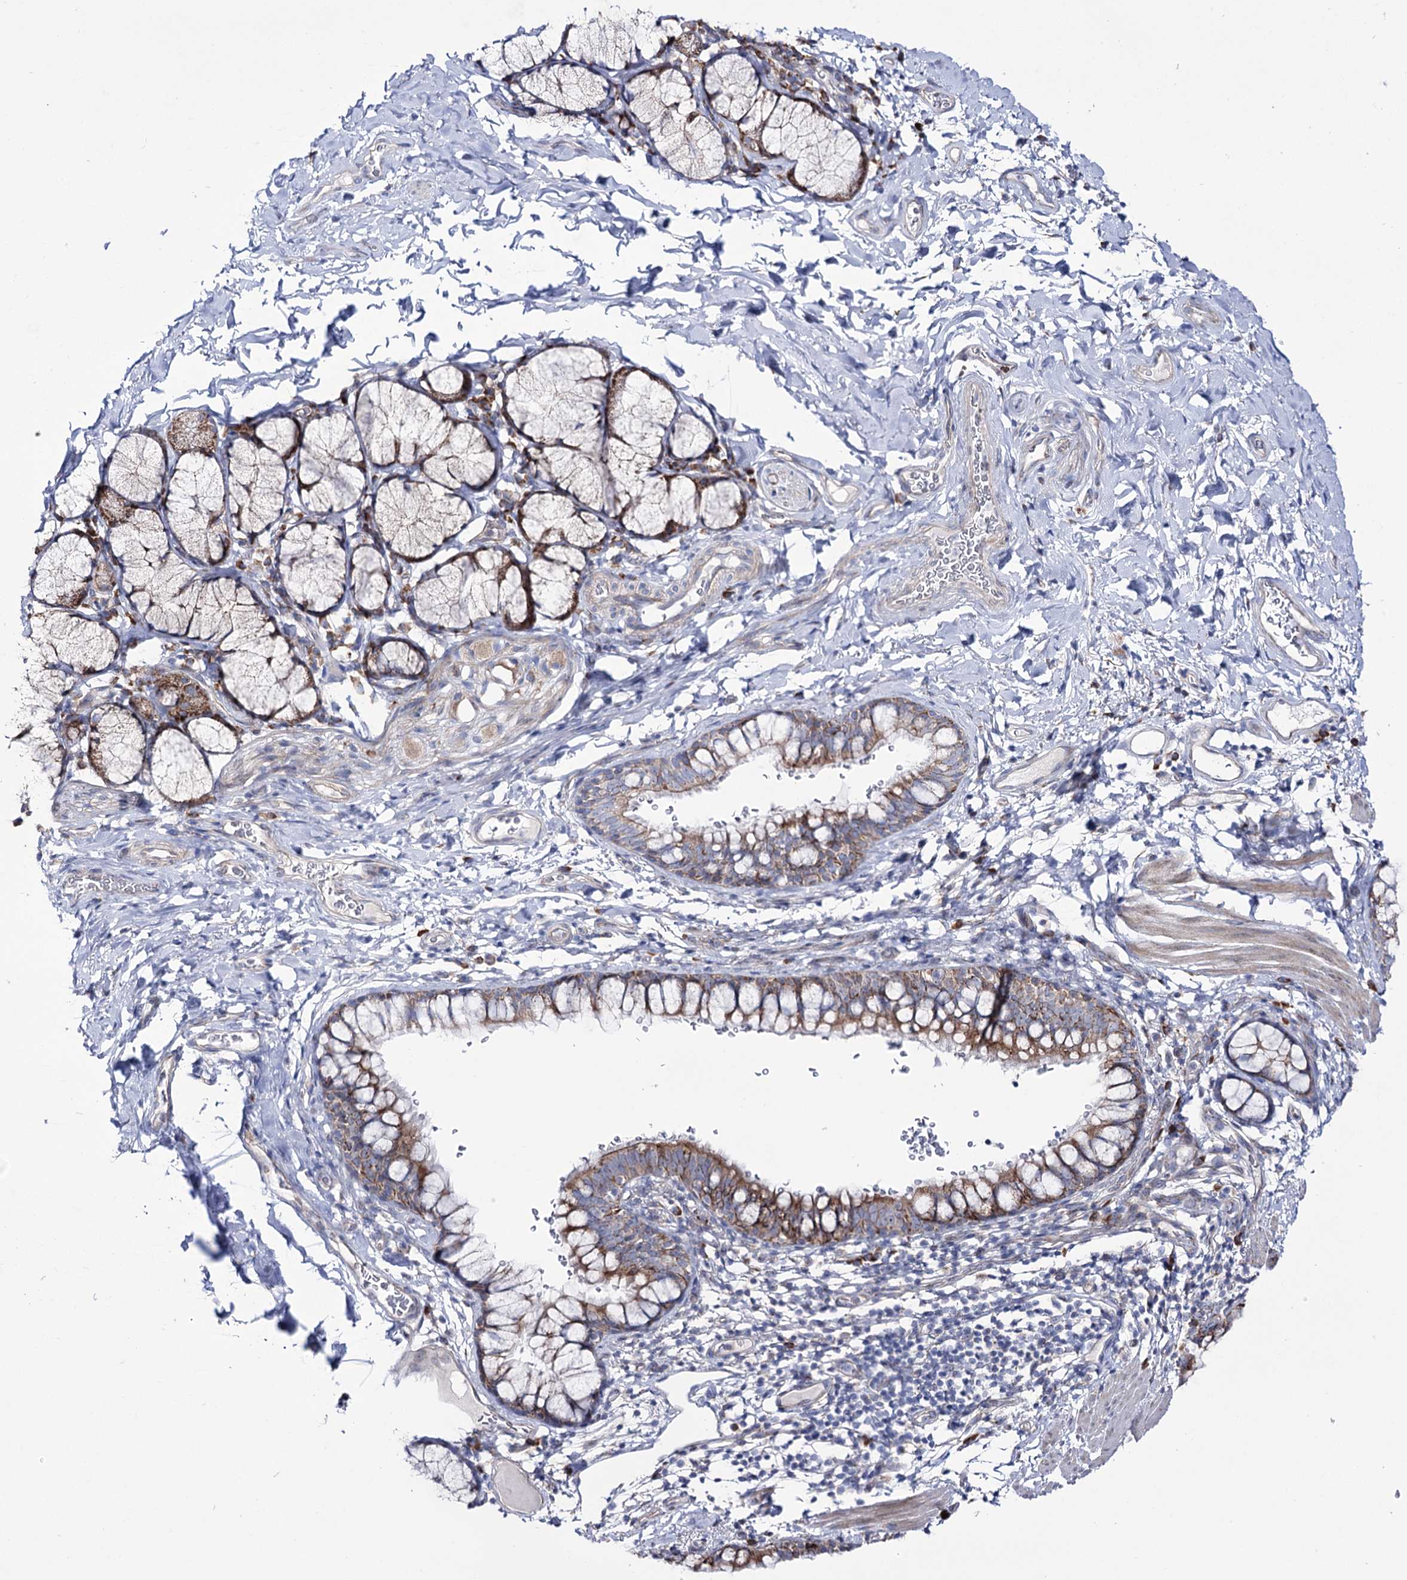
{"staining": {"intensity": "moderate", "quantity": "25%-75%", "location": "cytoplasmic/membranous"}, "tissue": "bronchus", "cell_type": "Respiratory epithelial cells", "image_type": "normal", "snomed": [{"axis": "morphology", "description": "Normal tissue, NOS"}, {"axis": "topography", "description": "Cartilage tissue"}, {"axis": "topography", "description": "Bronchus"}], "caption": "IHC histopathology image of benign bronchus: human bronchus stained using immunohistochemistry (IHC) reveals medium levels of moderate protein expression localized specifically in the cytoplasmic/membranous of respiratory epithelial cells, appearing as a cytoplasmic/membranous brown color.", "gene": "METTL5", "patient": {"sex": "female", "age": 36}}